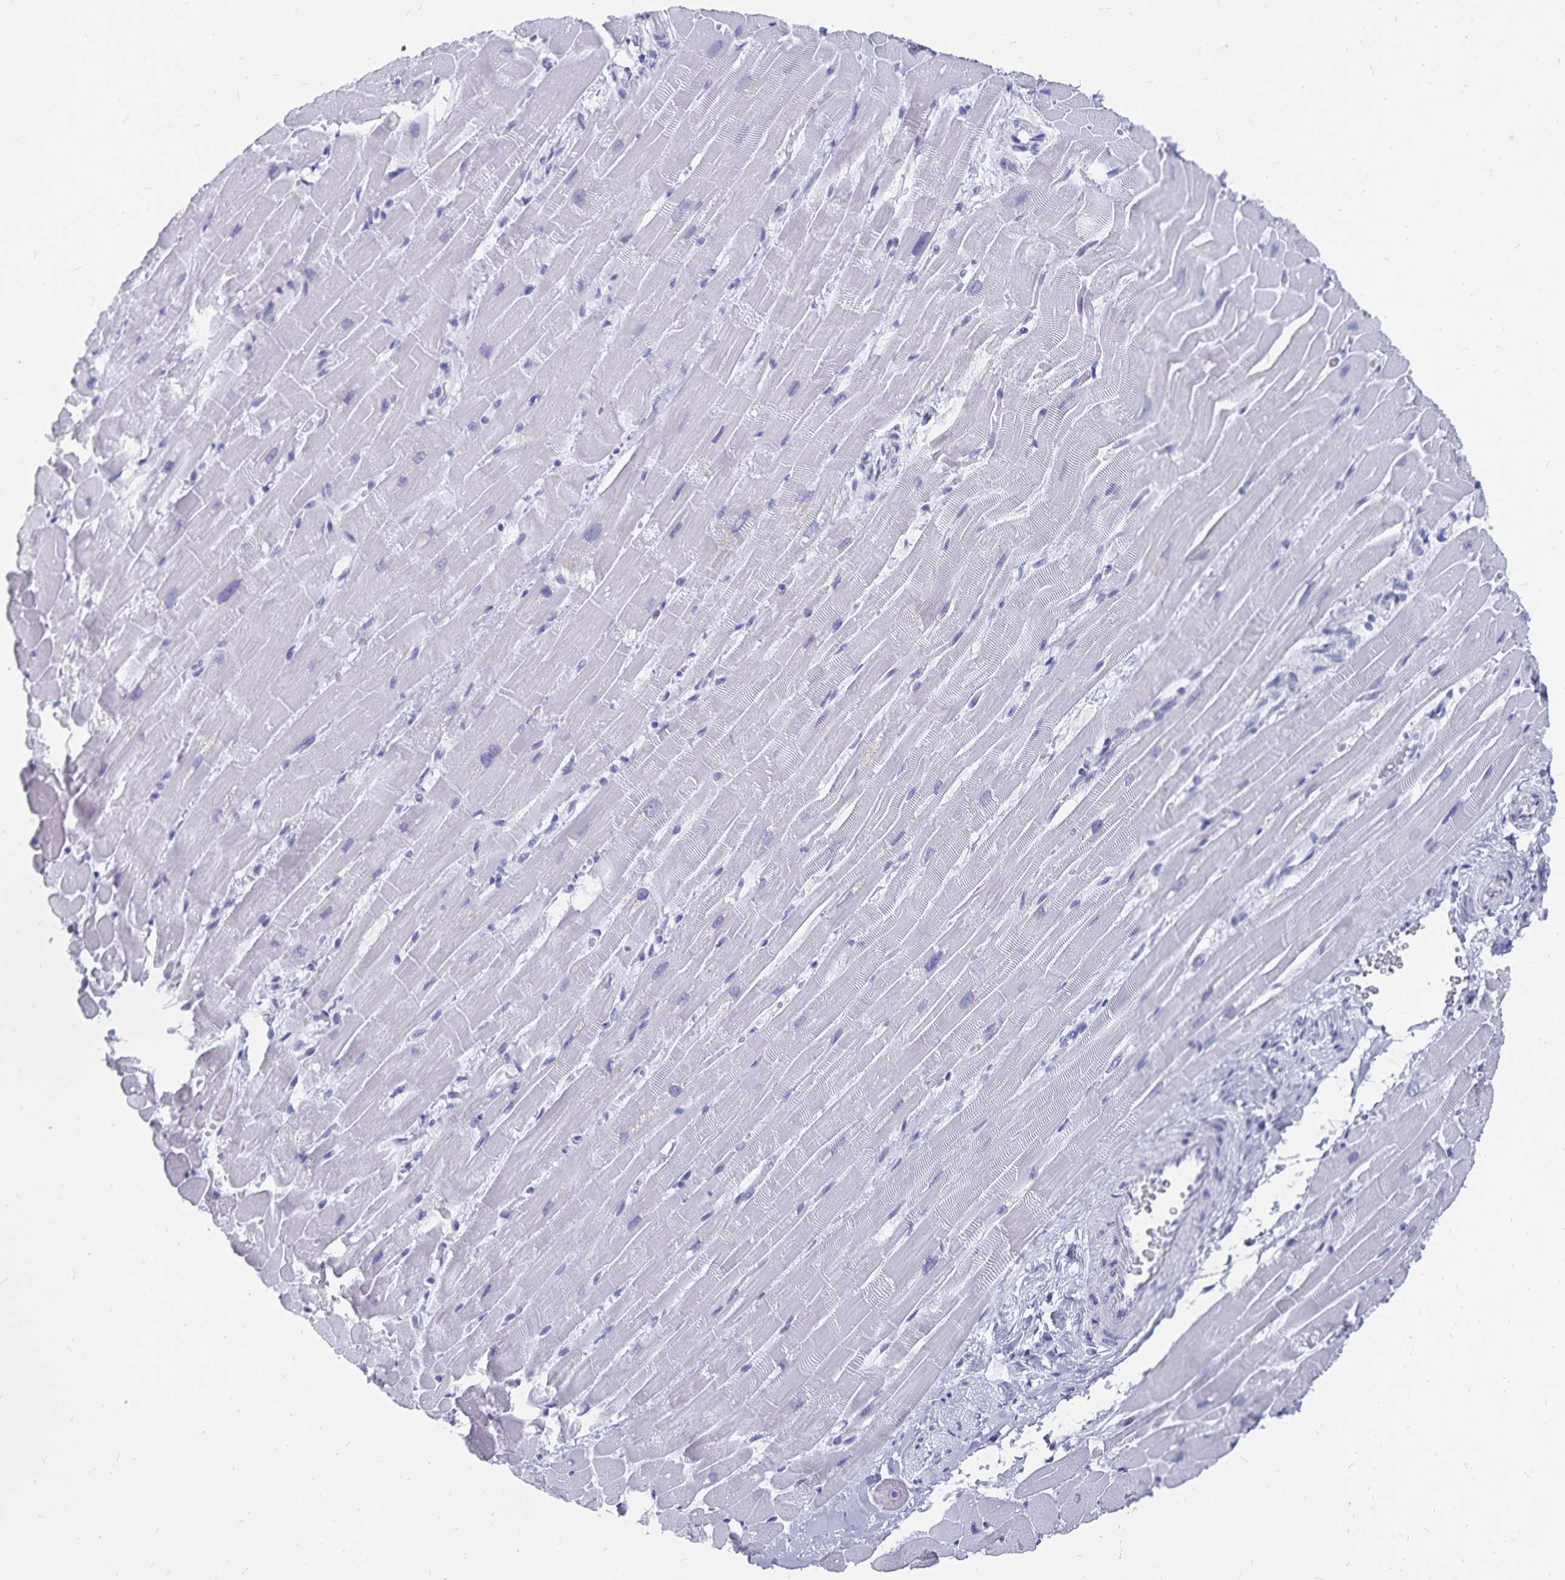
{"staining": {"intensity": "negative", "quantity": "none", "location": "none"}, "tissue": "heart muscle", "cell_type": "Cardiomyocytes", "image_type": "normal", "snomed": [{"axis": "morphology", "description": "Normal tissue, NOS"}, {"axis": "topography", "description": "Heart"}], "caption": "The micrograph shows no significant expression in cardiomyocytes of heart muscle. (IHC, brightfield microscopy, high magnification).", "gene": "ADH1A", "patient": {"sex": "male", "age": 37}}